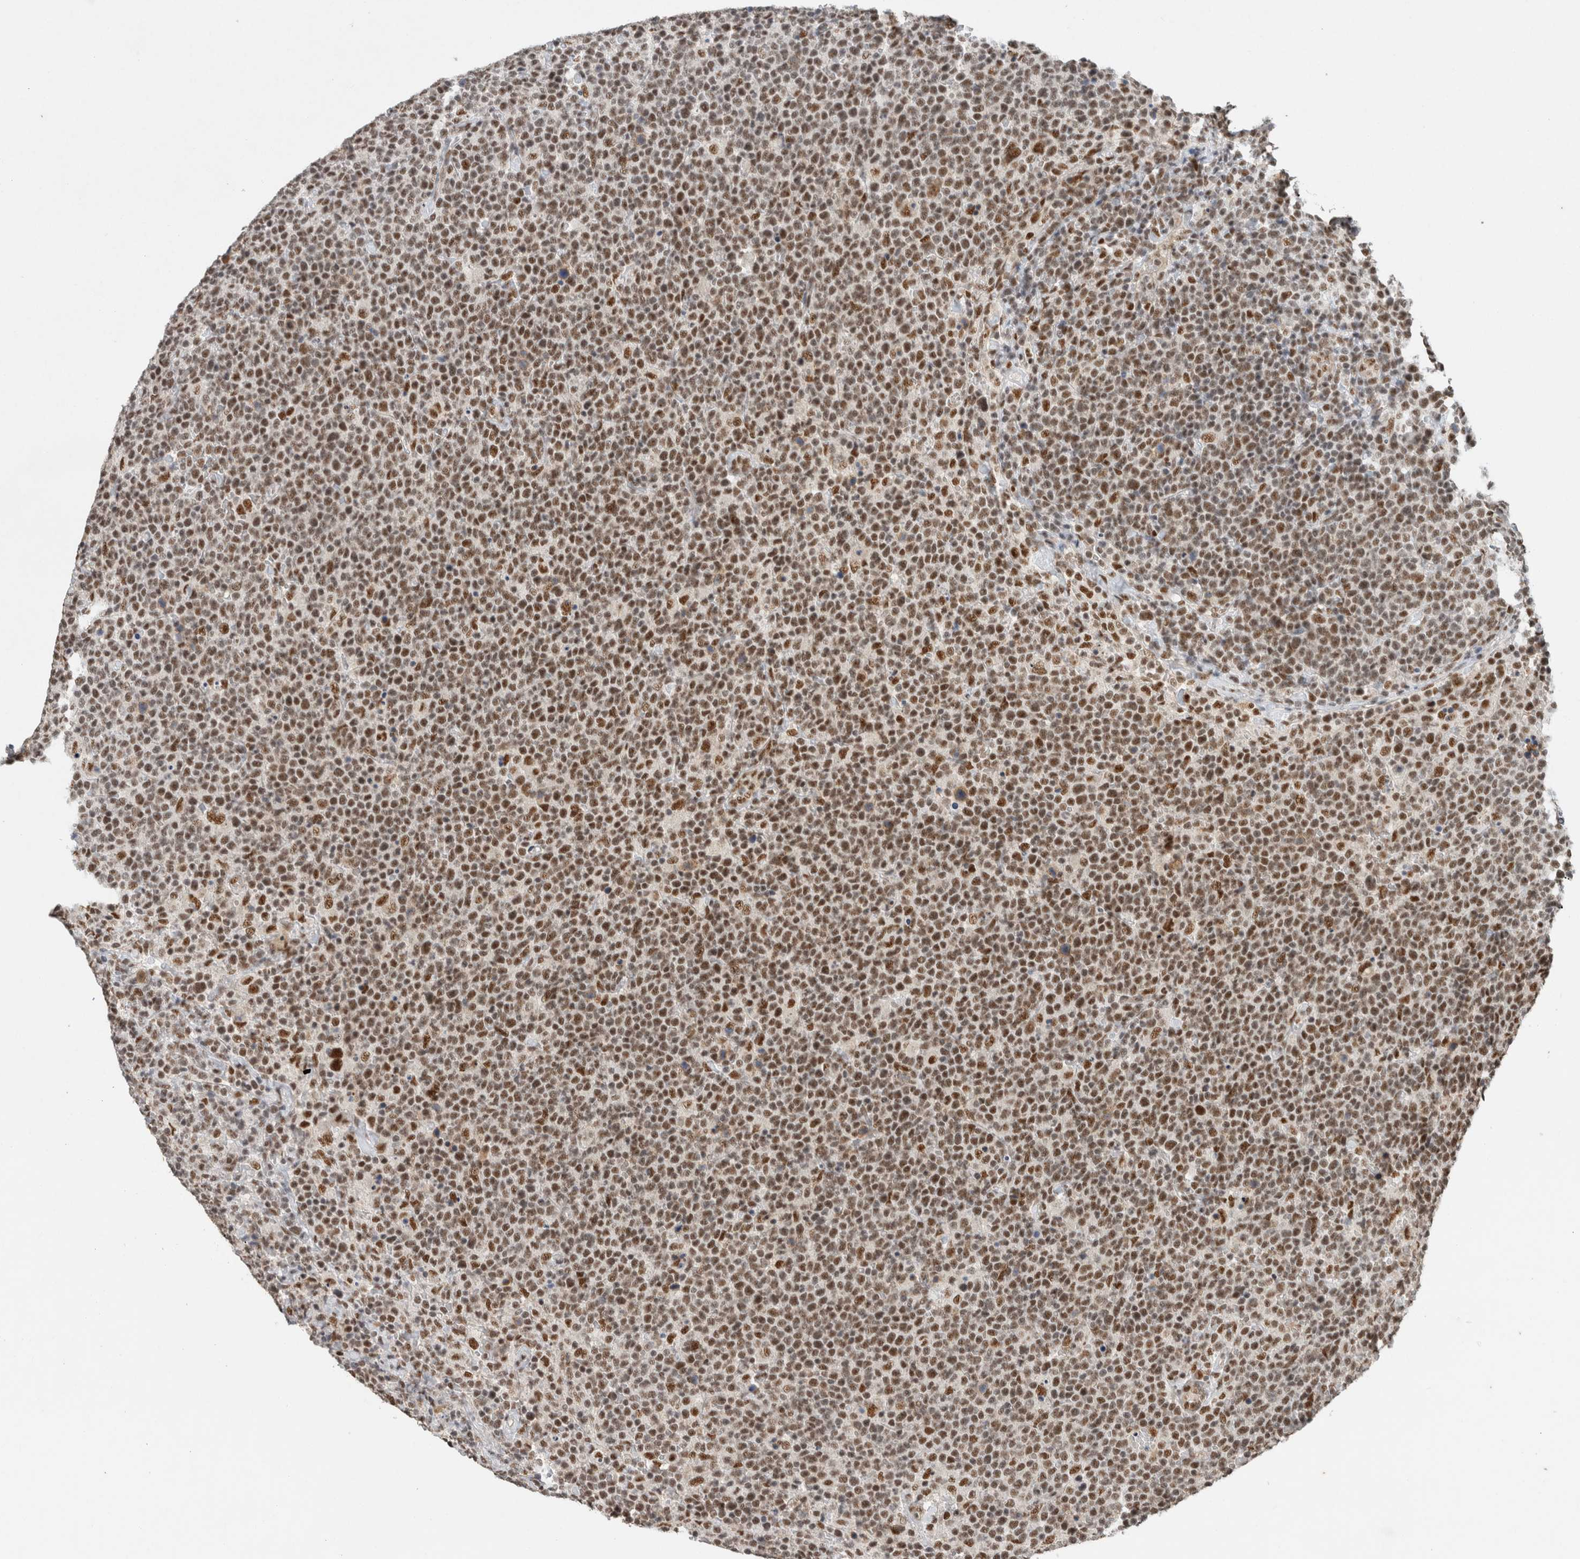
{"staining": {"intensity": "strong", "quantity": ">75%", "location": "nuclear"}, "tissue": "lymphoma", "cell_type": "Tumor cells", "image_type": "cancer", "snomed": [{"axis": "morphology", "description": "Malignant lymphoma, non-Hodgkin's type, High grade"}, {"axis": "topography", "description": "Lymph node"}], "caption": "Strong nuclear protein positivity is identified in approximately >75% of tumor cells in malignant lymphoma, non-Hodgkin's type (high-grade). The protein is shown in brown color, while the nuclei are stained blue.", "gene": "DDX42", "patient": {"sex": "male", "age": 61}}